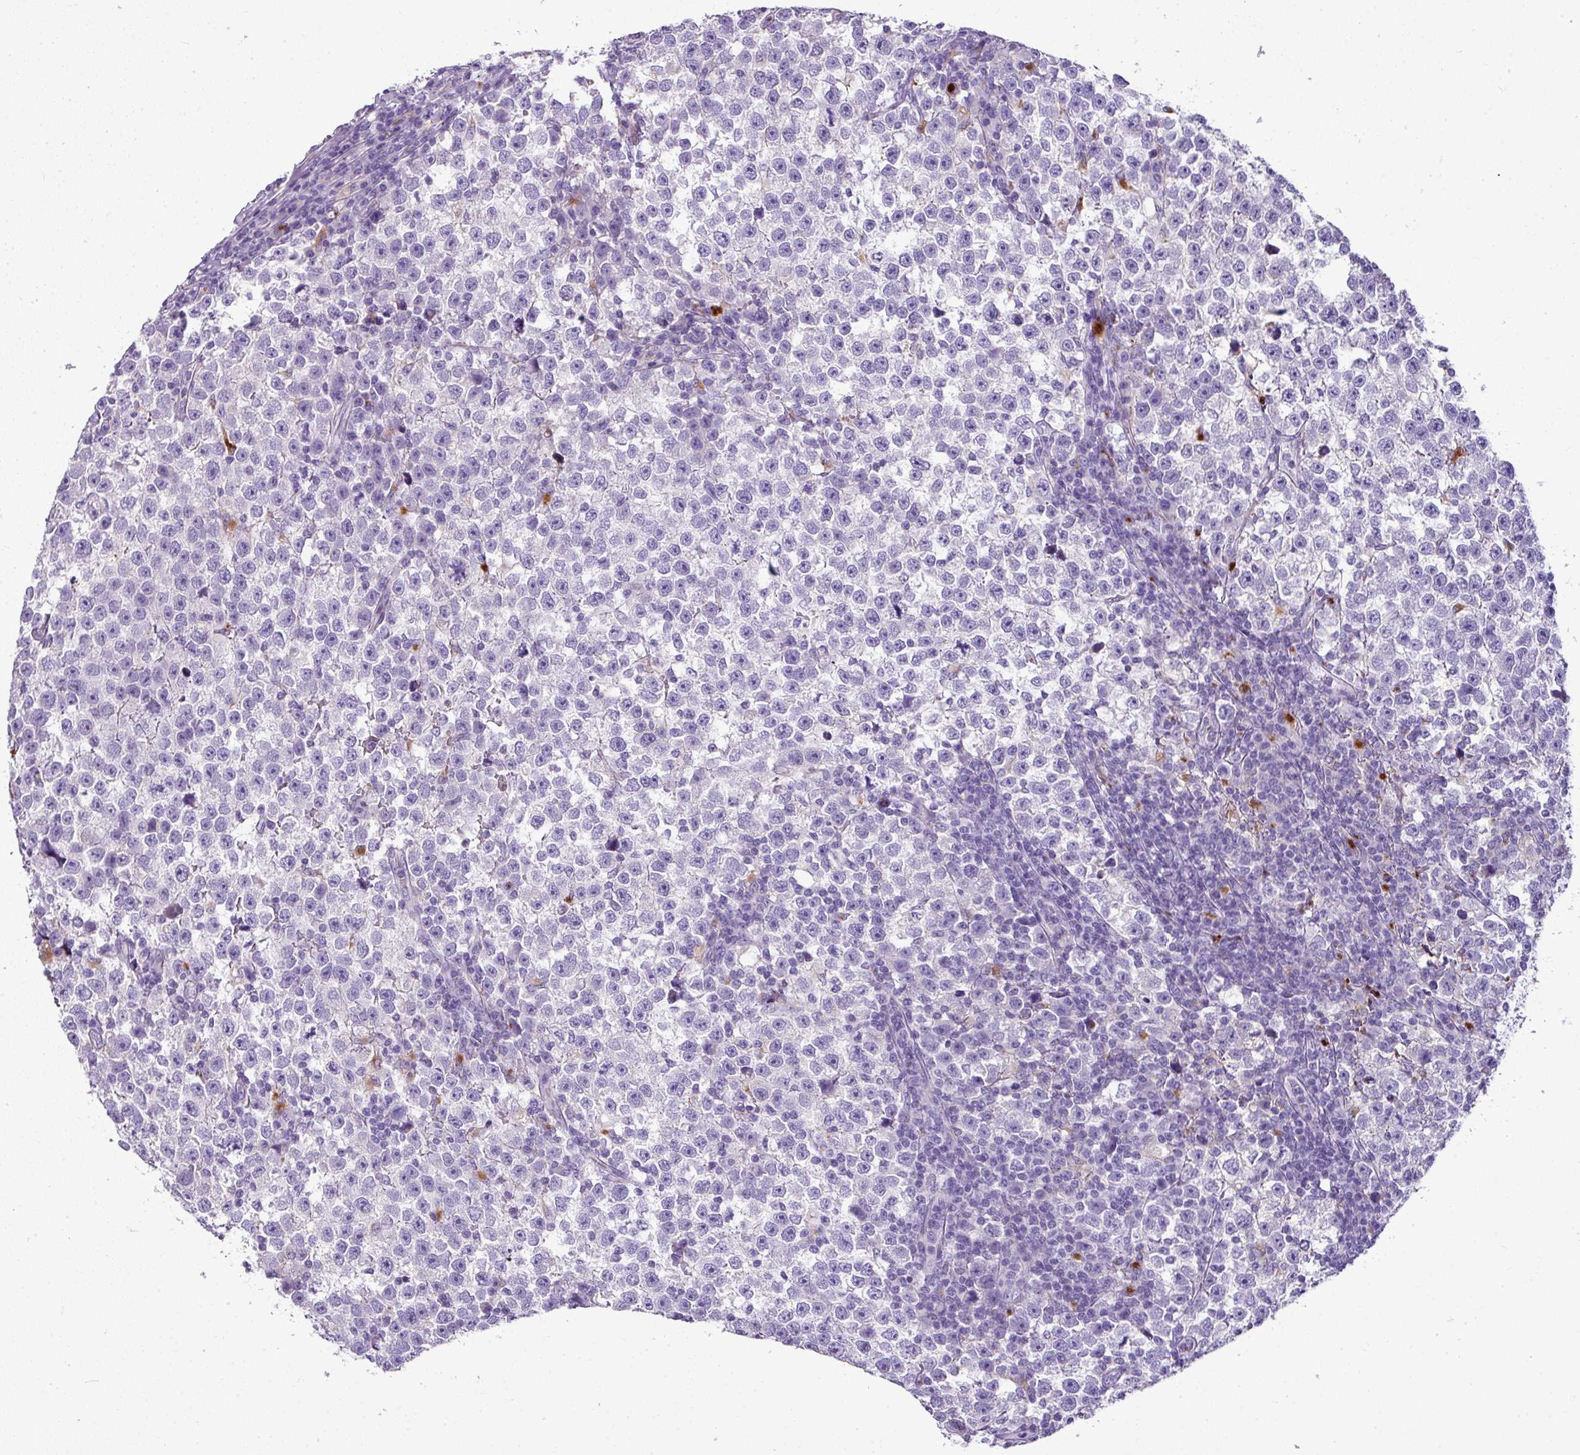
{"staining": {"intensity": "negative", "quantity": "none", "location": "none"}, "tissue": "testis cancer", "cell_type": "Tumor cells", "image_type": "cancer", "snomed": [{"axis": "morphology", "description": "Normal tissue, NOS"}, {"axis": "morphology", "description": "Seminoma, NOS"}, {"axis": "topography", "description": "Testis"}], "caption": "An image of testis cancer stained for a protein reveals no brown staining in tumor cells.", "gene": "ZNF568", "patient": {"sex": "male", "age": 43}}